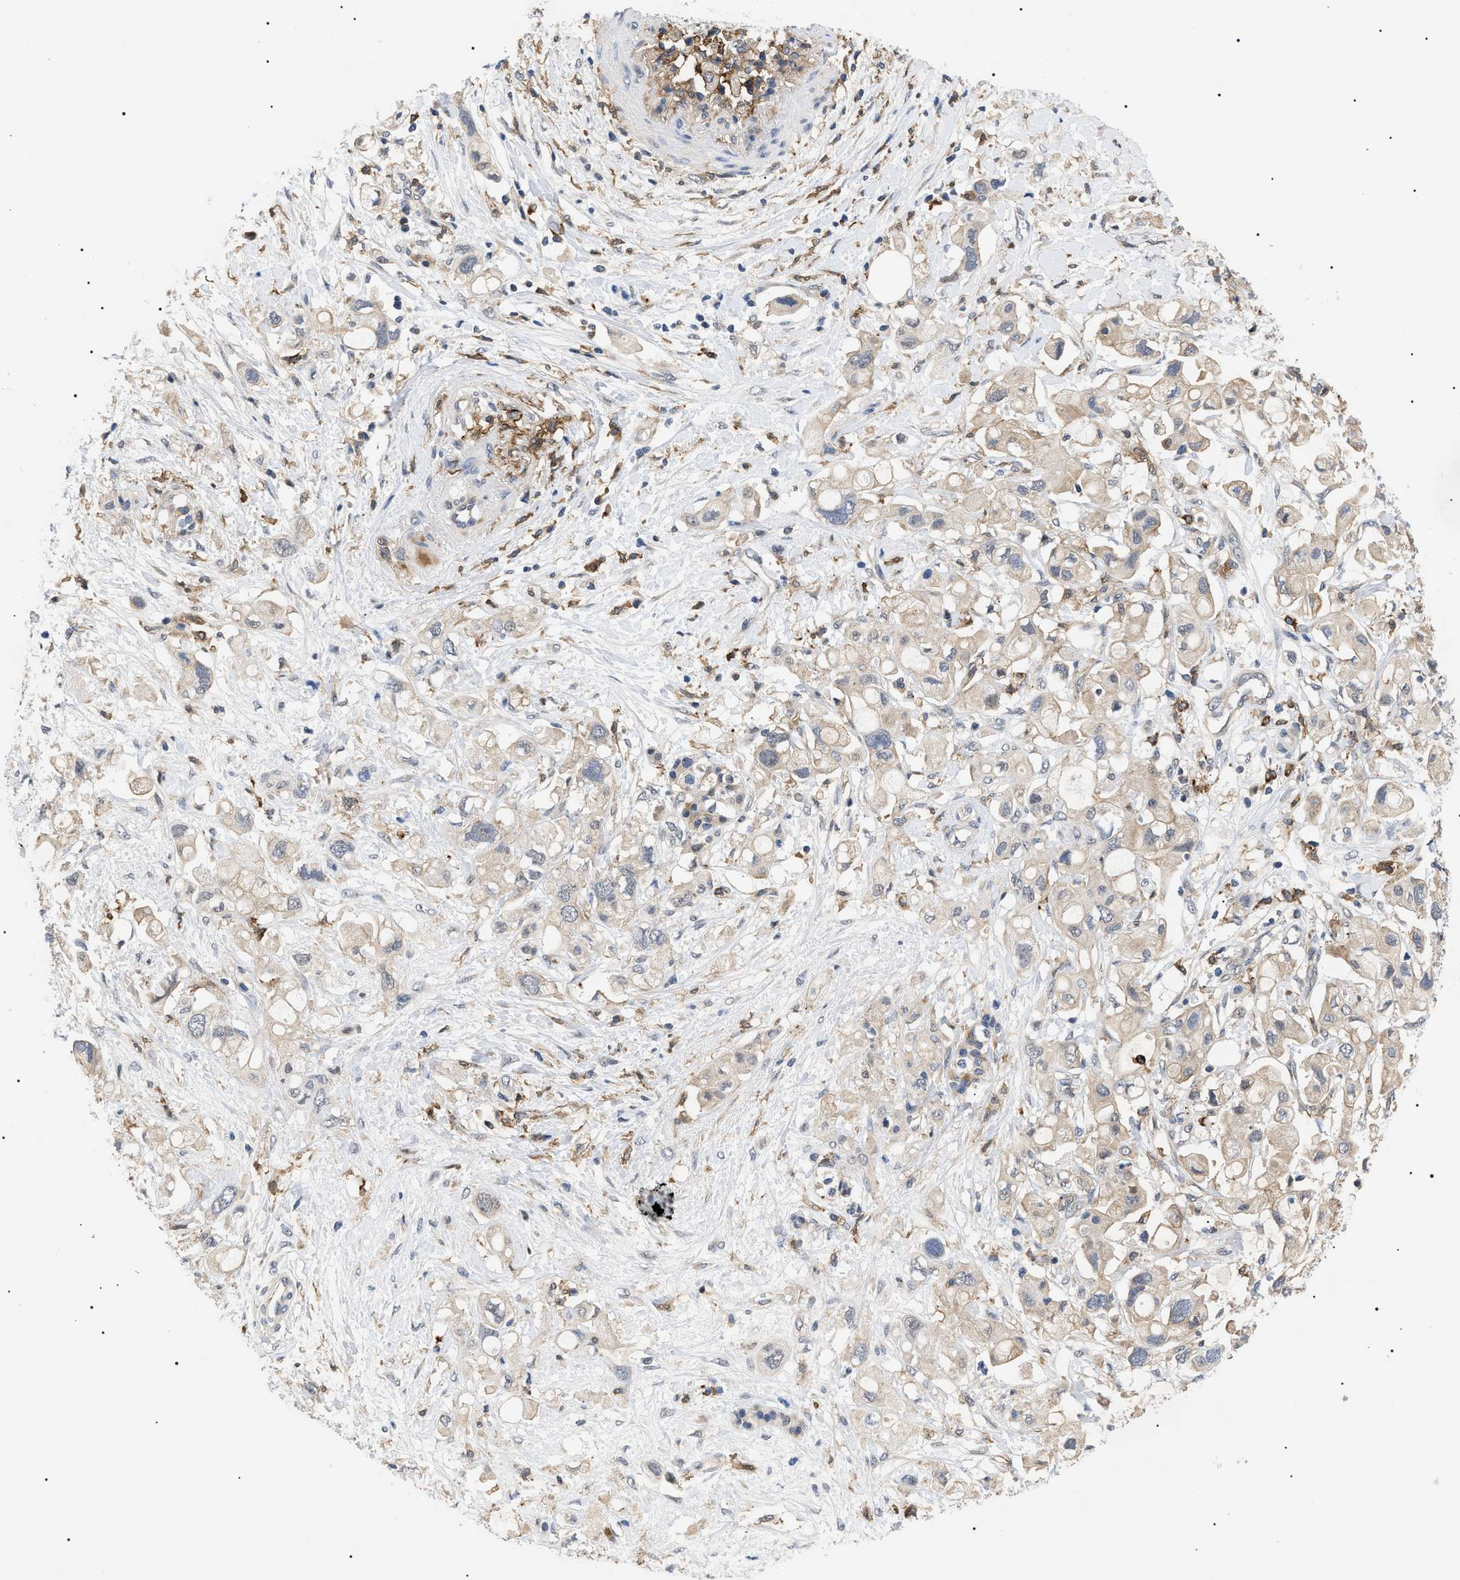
{"staining": {"intensity": "weak", "quantity": ">75%", "location": "cytoplasmic/membranous"}, "tissue": "pancreatic cancer", "cell_type": "Tumor cells", "image_type": "cancer", "snomed": [{"axis": "morphology", "description": "Adenocarcinoma, NOS"}, {"axis": "topography", "description": "Pancreas"}], "caption": "Adenocarcinoma (pancreatic) stained for a protein (brown) exhibits weak cytoplasmic/membranous positive positivity in about >75% of tumor cells.", "gene": "CD300A", "patient": {"sex": "female", "age": 56}}